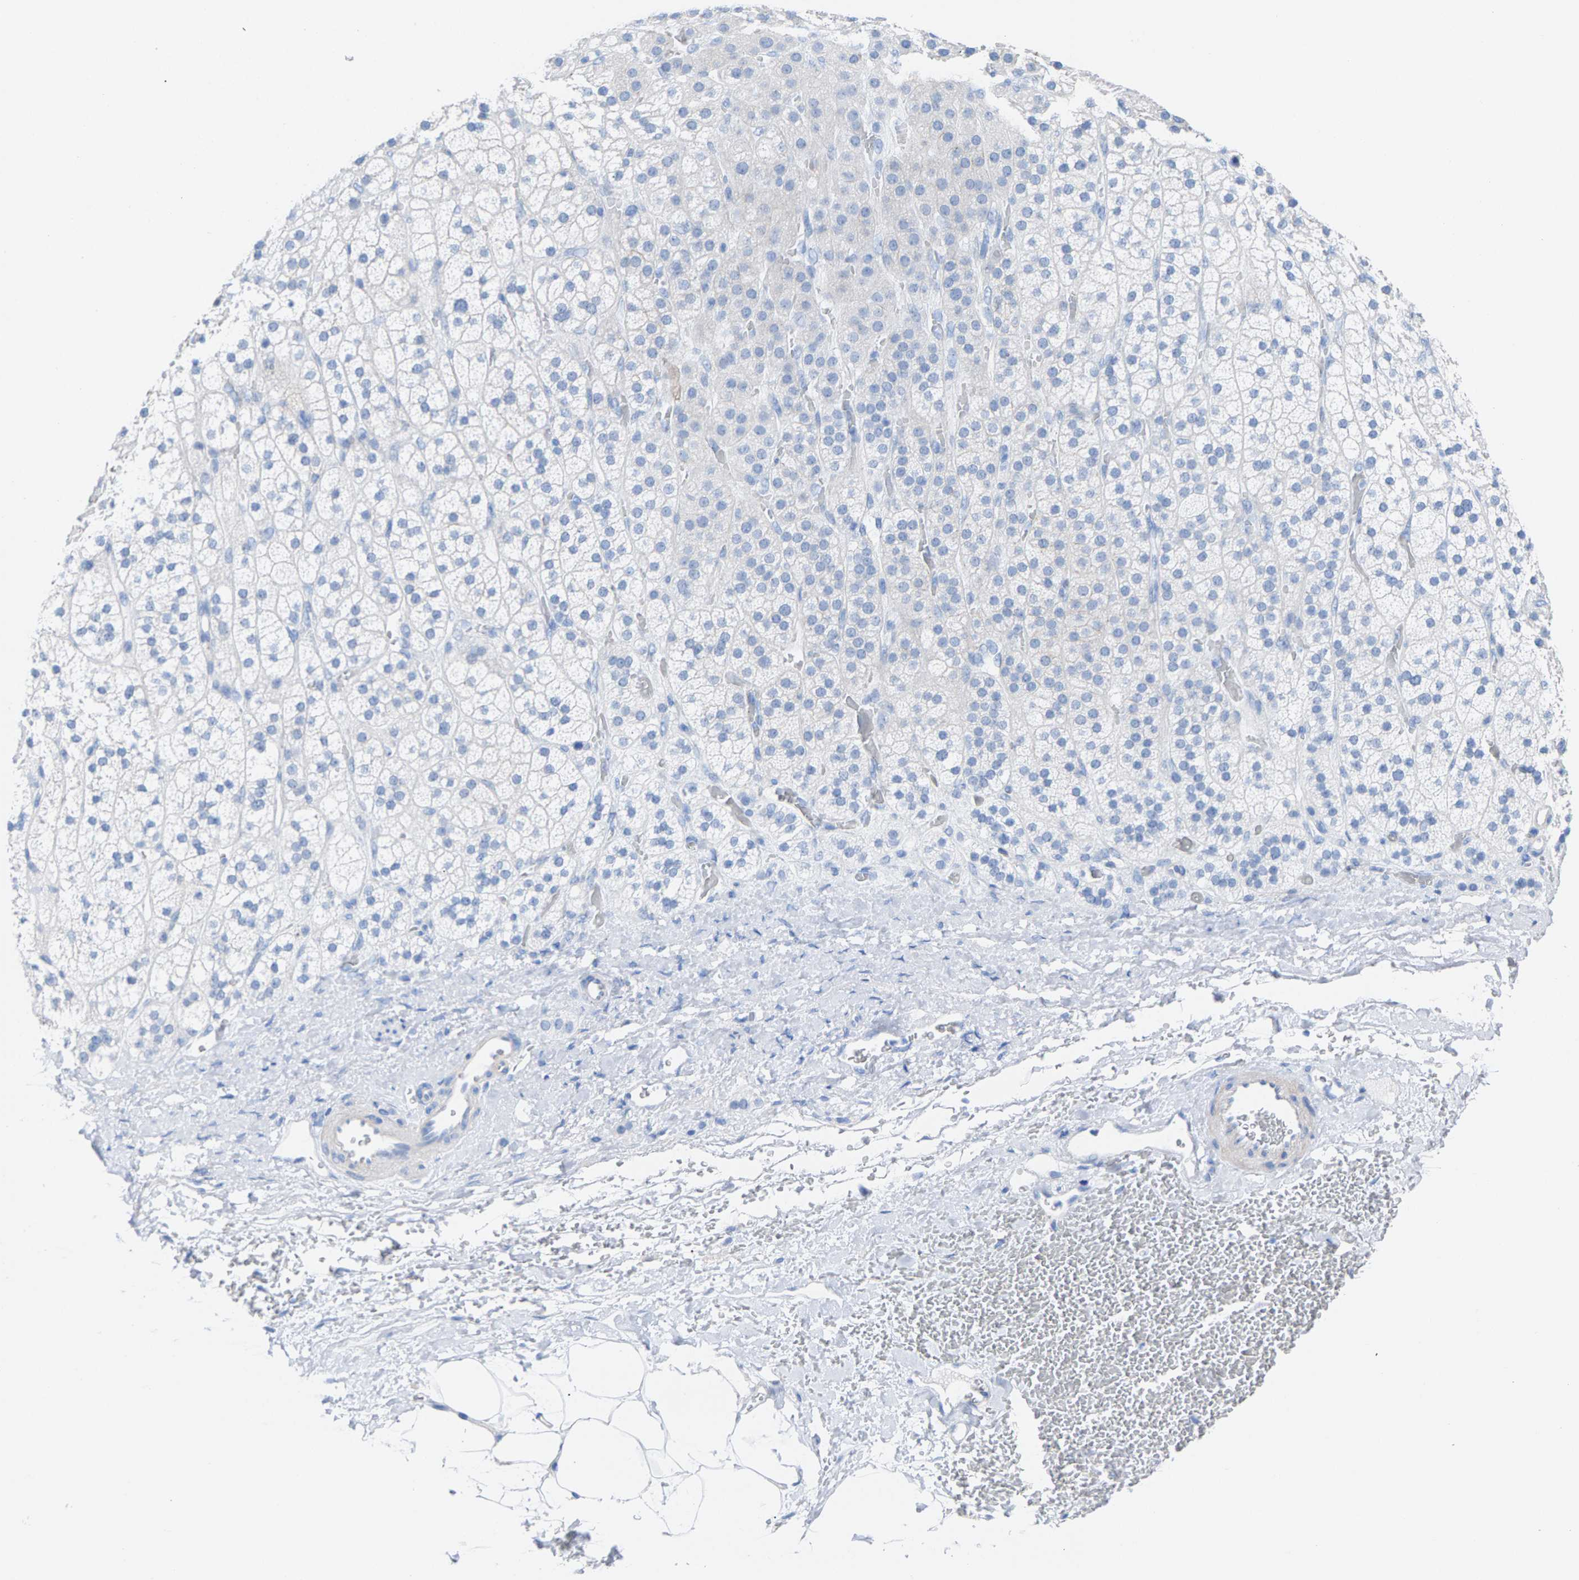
{"staining": {"intensity": "negative", "quantity": "none", "location": "none"}, "tissue": "adrenal gland", "cell_type": "Glandular cells", "image_type": "normal", "snomed": [{"axis": "morphology", "description": "Normal tissue, NOS"}, {"axis": "topography", "description": "Adrenal gland"}], "caption": "This image is of benign adrenal gland stained with immunohistochemistry (IHC) to label a protein in brown with the nuclei are counter-stained blue. There is no expression in glandular cells. The staining is performed using DAB (3,3'-diaminobenzidine) brown chromogen with nuclei counter-stained in using hematoxylin.", "gene": "CPA1", "patient": {"sex": "male", "age": 56}}